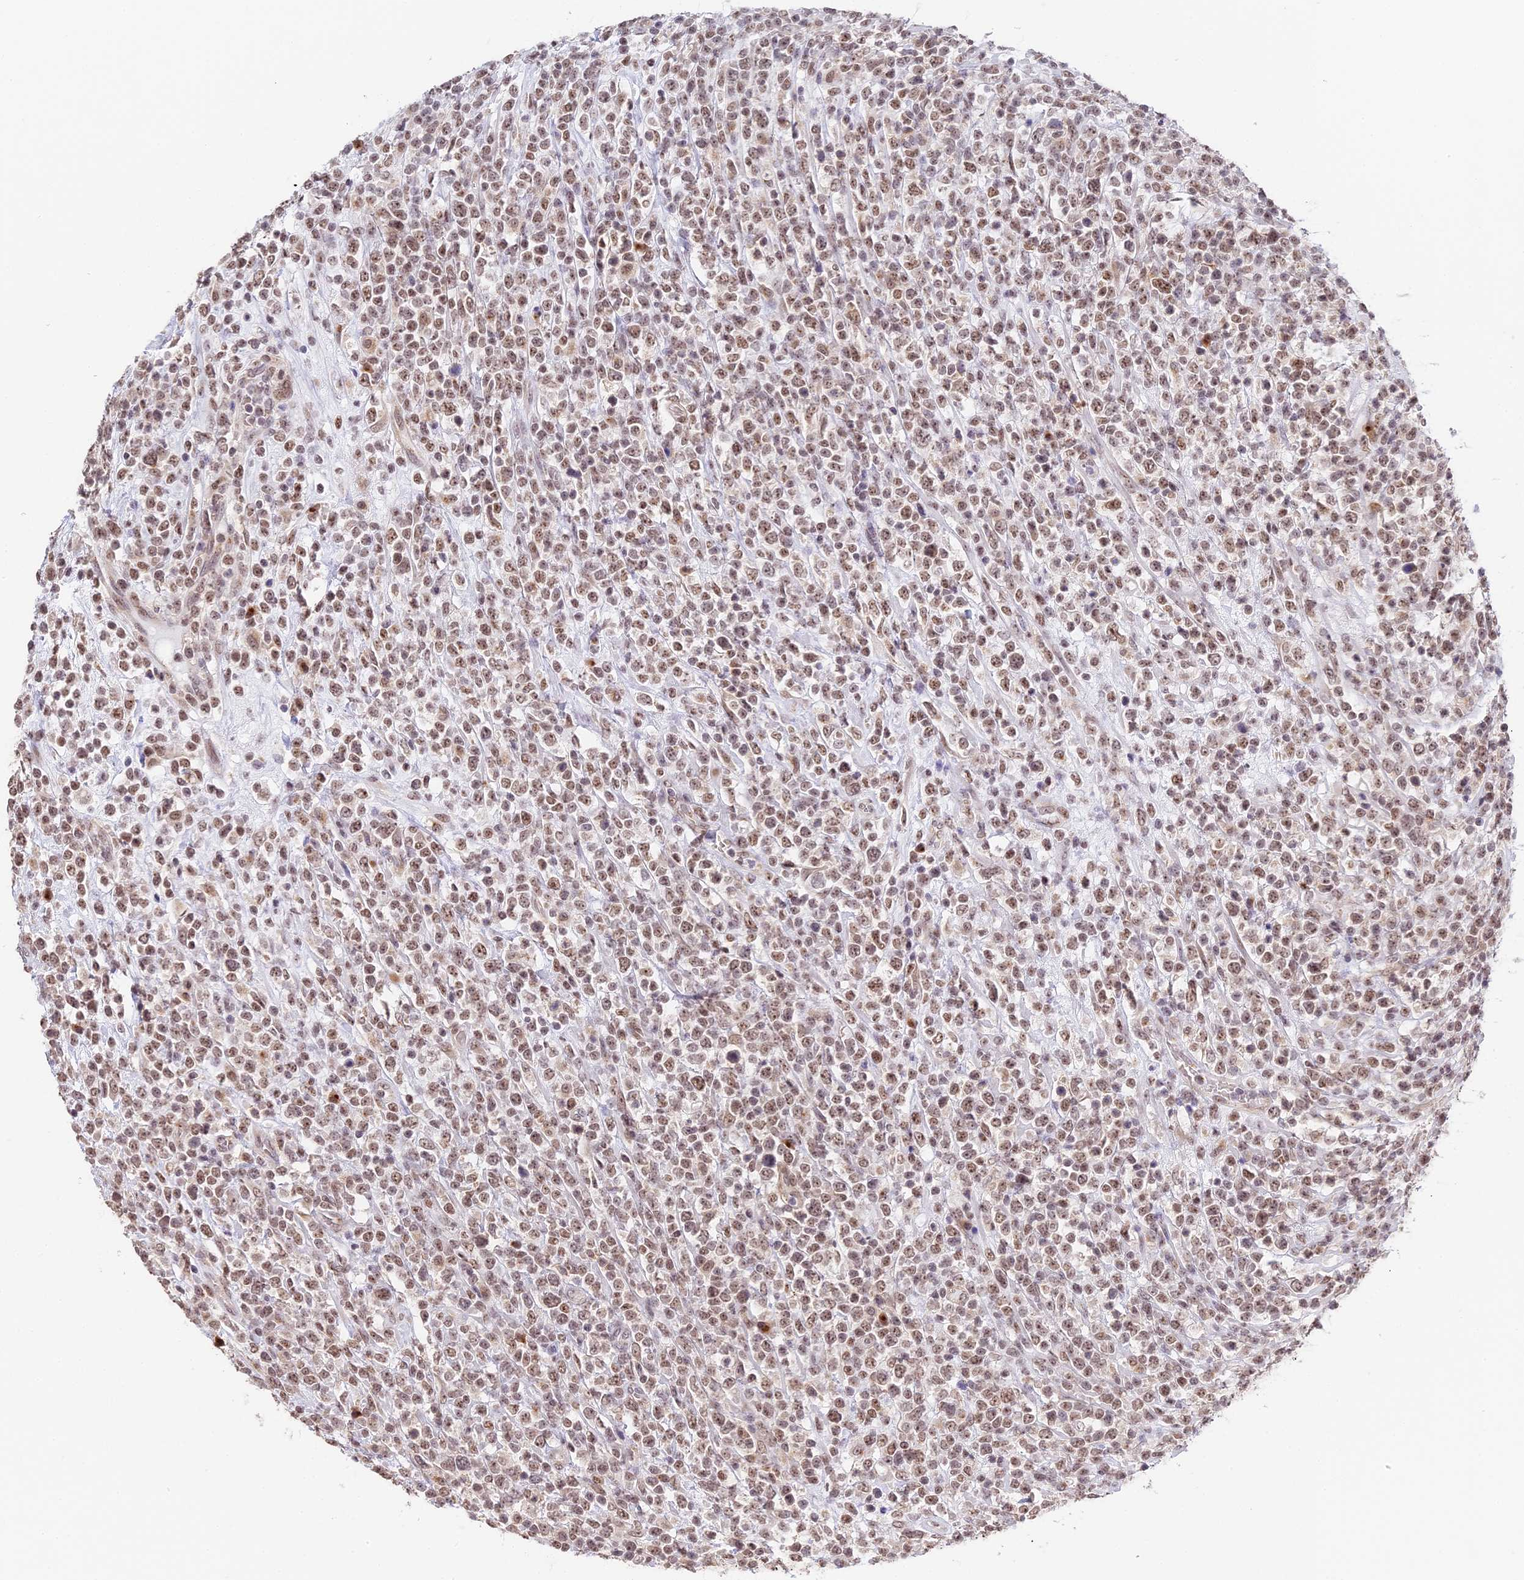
{"staining": {"intensity": "moderate", "quantity": ">75%", "location": "nuclear"}, "tissue": "lymphoma", "cell_type": "Tumor cells", "image_type": "cancer", "snomed": [{"axis": "morphology", "description": "Malignant lymphoma, non-Hodgkin's type, High grade"}, {"axis": "topography", "description": "Colon"}], "caption": "Protein staining shows moderate nuclear positivity in approximately >75% of tumor cells in lymphoma.", "gene": "HEATR5B", "patient": {"sex": "female", "age": 53}}